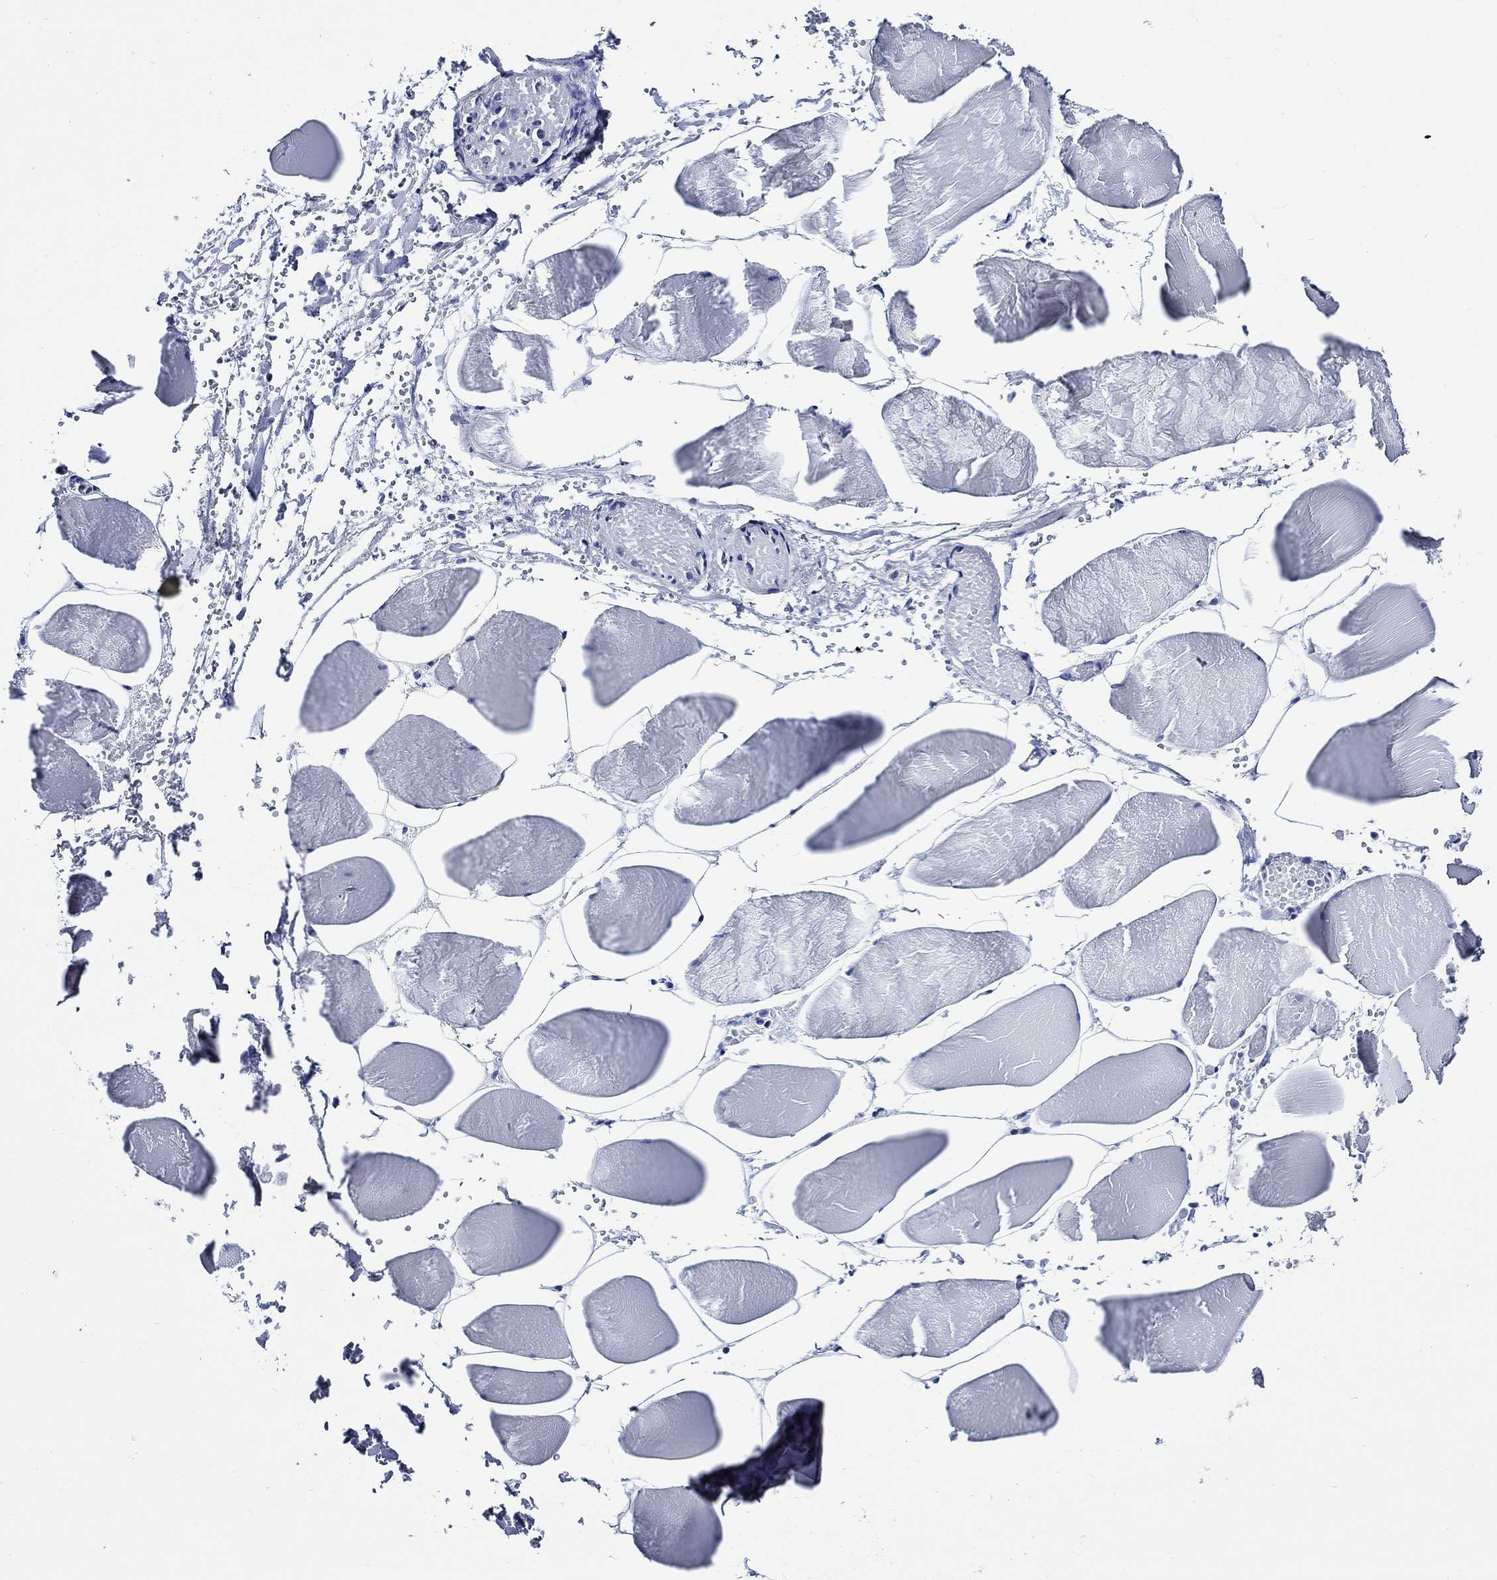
{"staining": {"intensity": "negative", "quantity": "none", "location": "none"}, "tissue": "skeletal muscle", "cell_type": "Myocytes", "image_type": "normal", "snomed": [{"axis": "morphology", "description": "Normal tissue, NOS"}, {"axis": "morphology", "description": "Malignant melanoma, Metastatic site"}, {"axis": "topography", "description": "Skeletal muscle"}], "caption": "The micrograph demonstrates no staining of myocytes in unremarkable skeletal muscle.", "gene": "WDR62", "patient": {"sex": "male", "age": 50}}